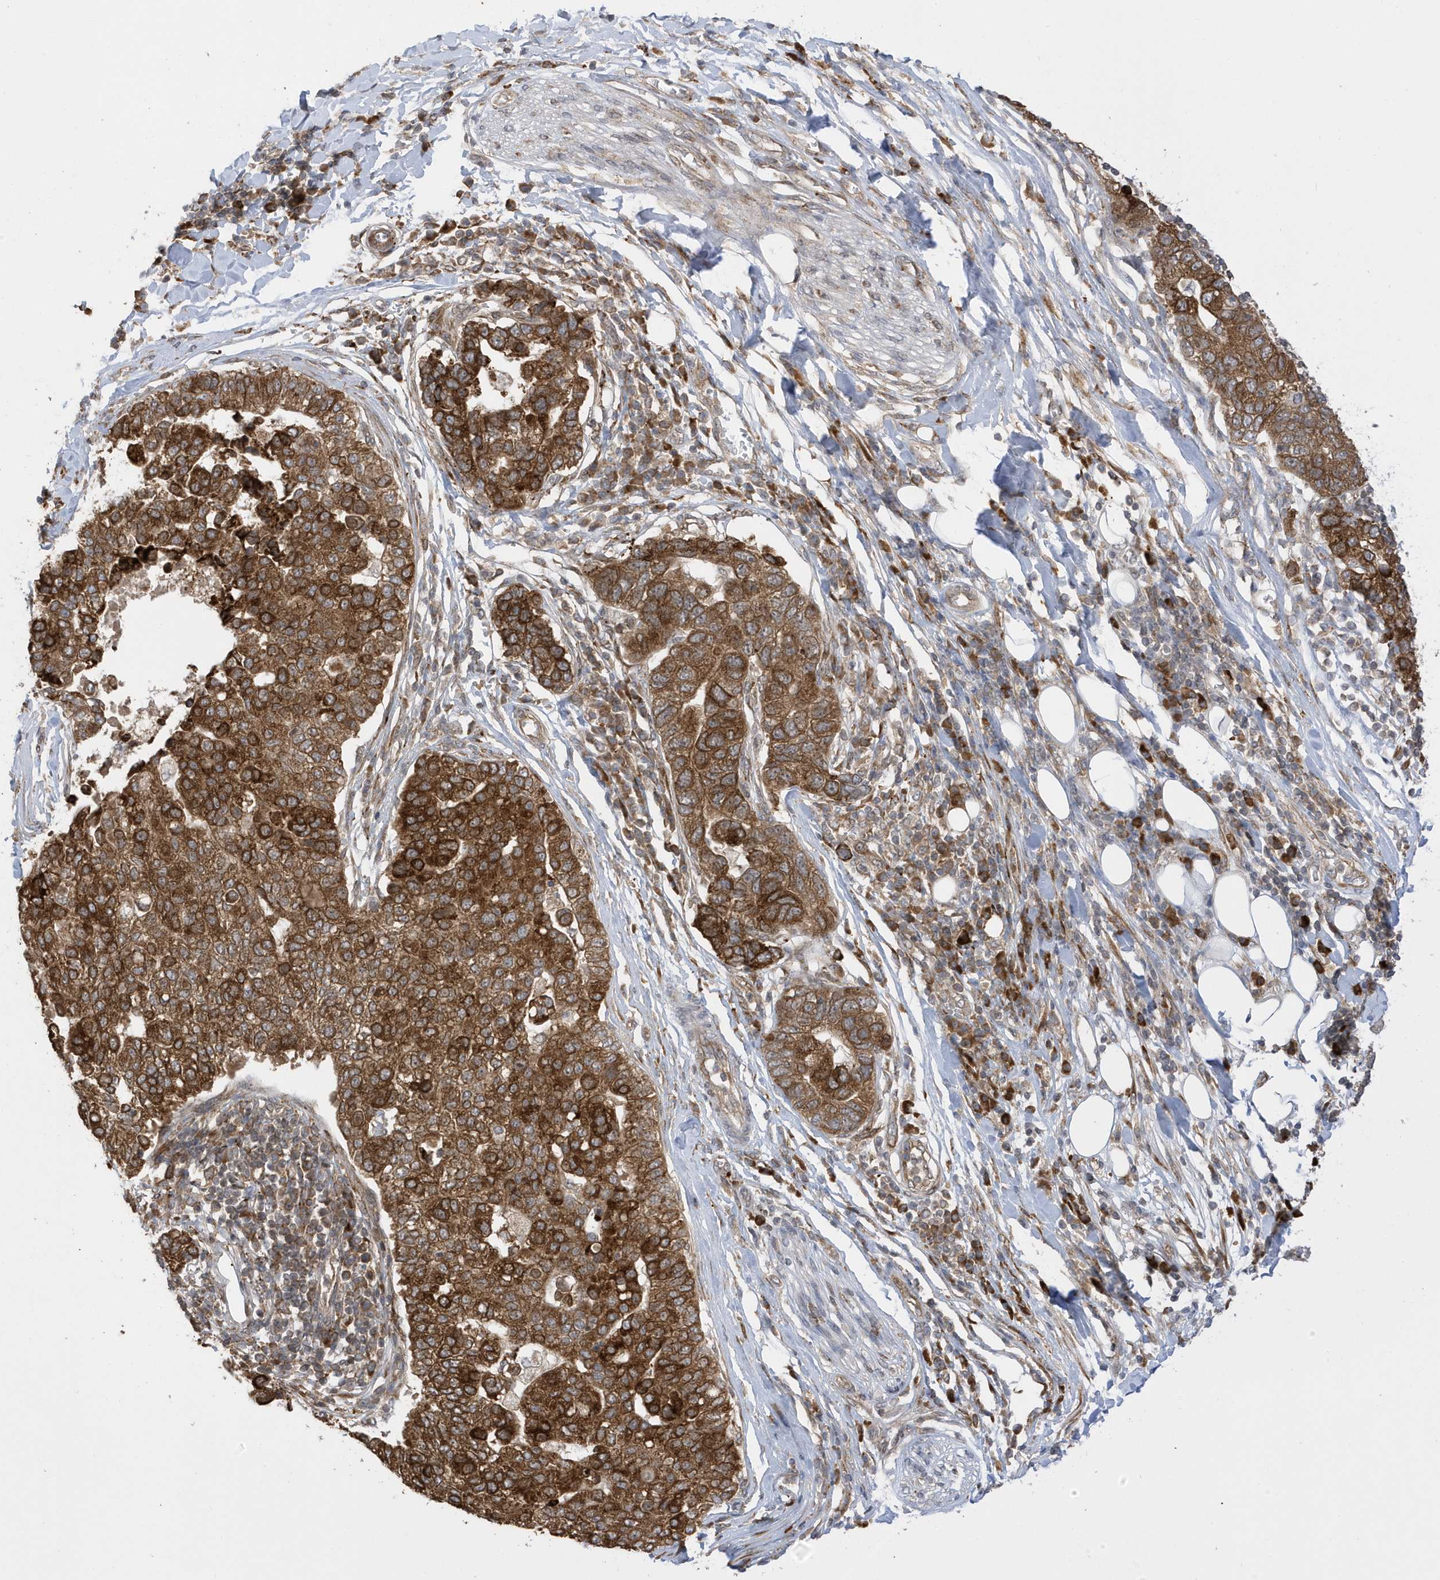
{"staining": {"intensity": "strong", "quantity": ">75%", "location": "cytoplasmic/membranous"}, "tissue": "pancreatic cancer", "cell_type": "Tumor cells", "image_type": "cancer", "snomed": [{"axis": "morphology", "description": "Adenocarcinoma, NOS"}, {"axis": "topography", "description": "Pancreas"}], "caption": "Immunohistochemical staining of pancreatic cancer reveals high levels of strong cytoplasmic/membranous protein expression in approximately >75% of tumor cells. (IHC, brightfield microscopy, high magnification).", "gene": "METTL21A", "patient": {"sex": "female", "age": 61}}